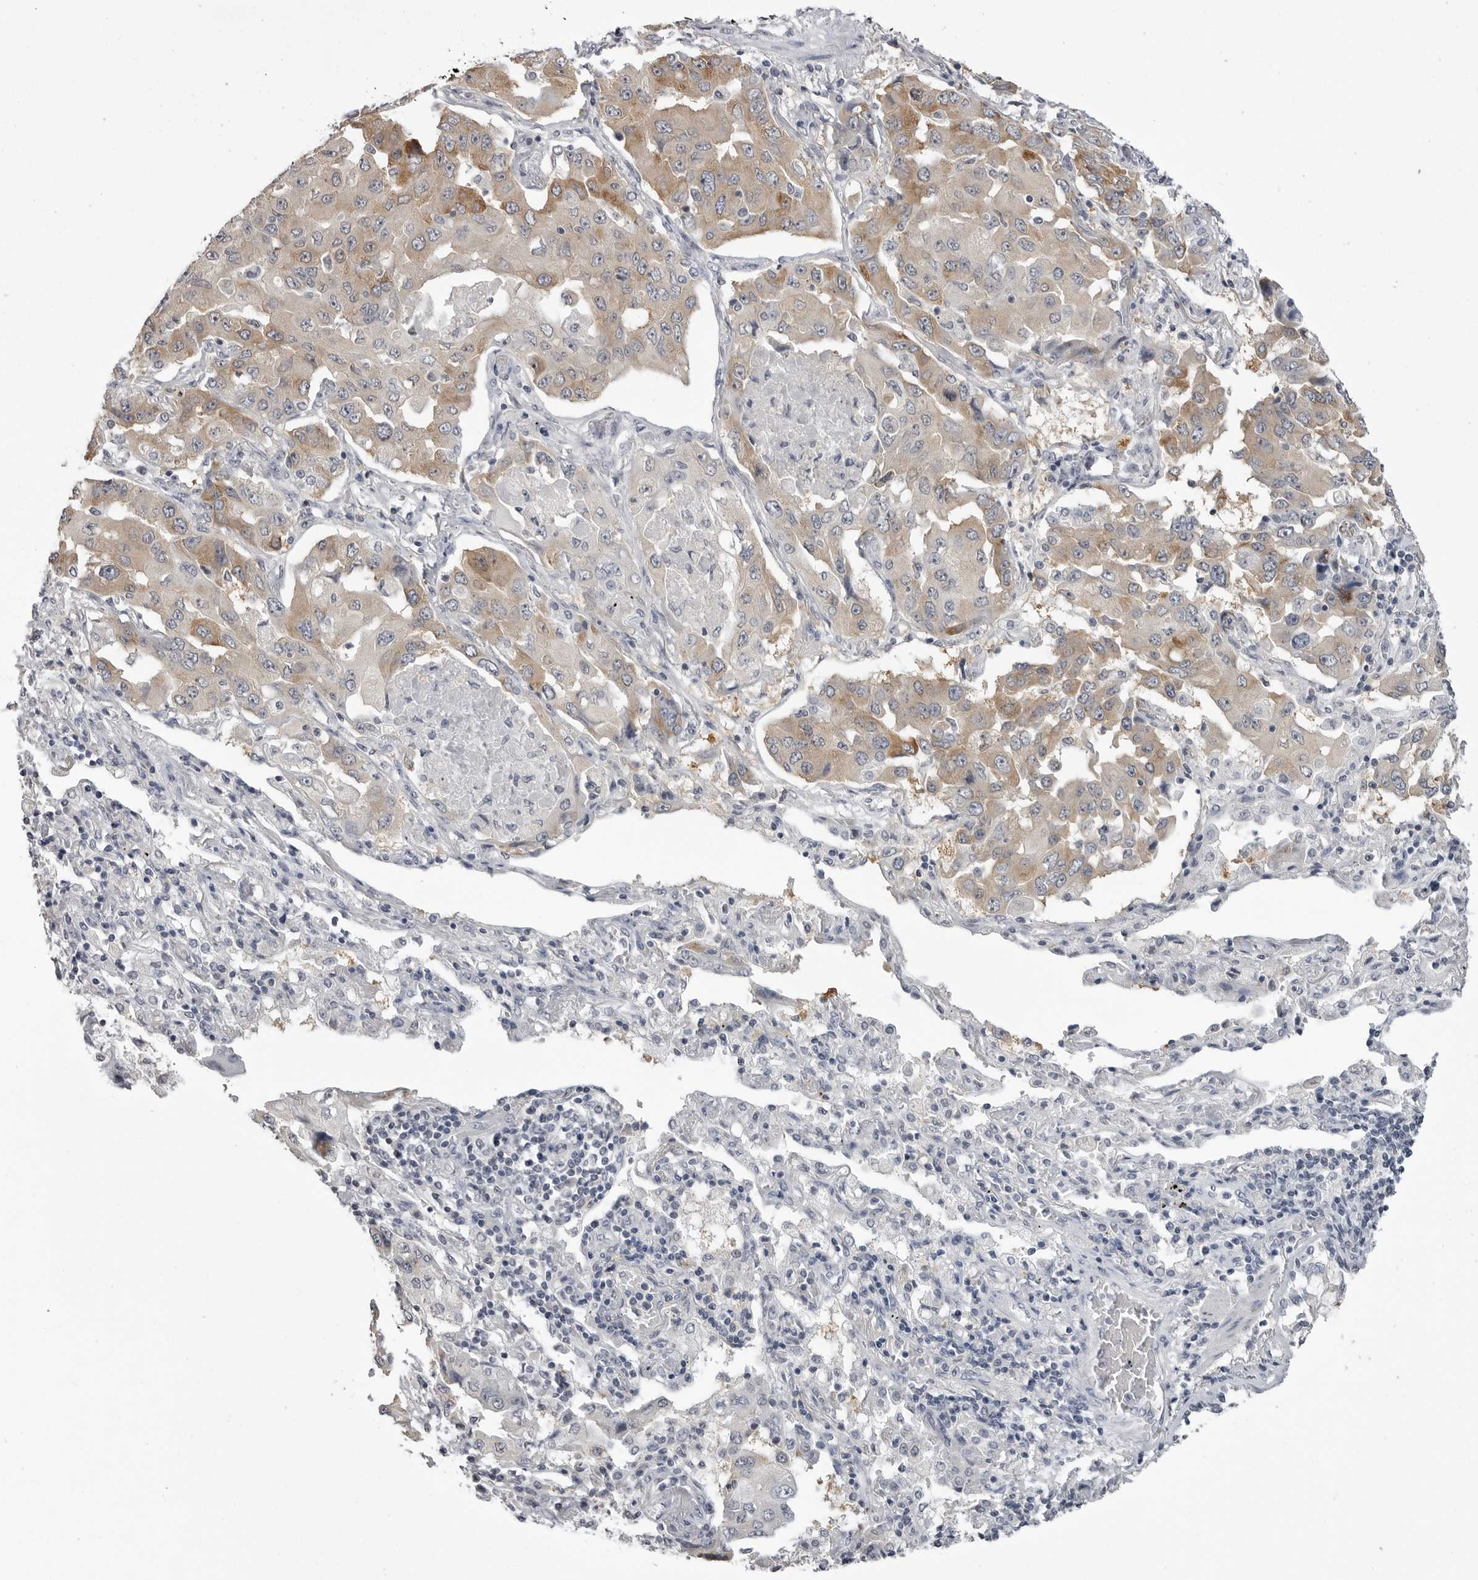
{"staining": {"intensity": "moderate", "quantity": "<25%", "location": "cytoplasmic/membranous"}, "tissue": "lung cancer", "cell_type": "Tumor cells", "image_type": "cancer", "snomed": [{"axis": "morphology", "description": "Adenocarcinoma, NOS"}, {"axis": "topography", "description": "Lung"}], "caption": "Lung adenocarcinoma stained with a brown dye displays moderate cytoplasmic/membranous positive staining in approximately <25% of tumor cells.", "gene": "GPN2", "patient": {"sex": "female", "age": 65}}